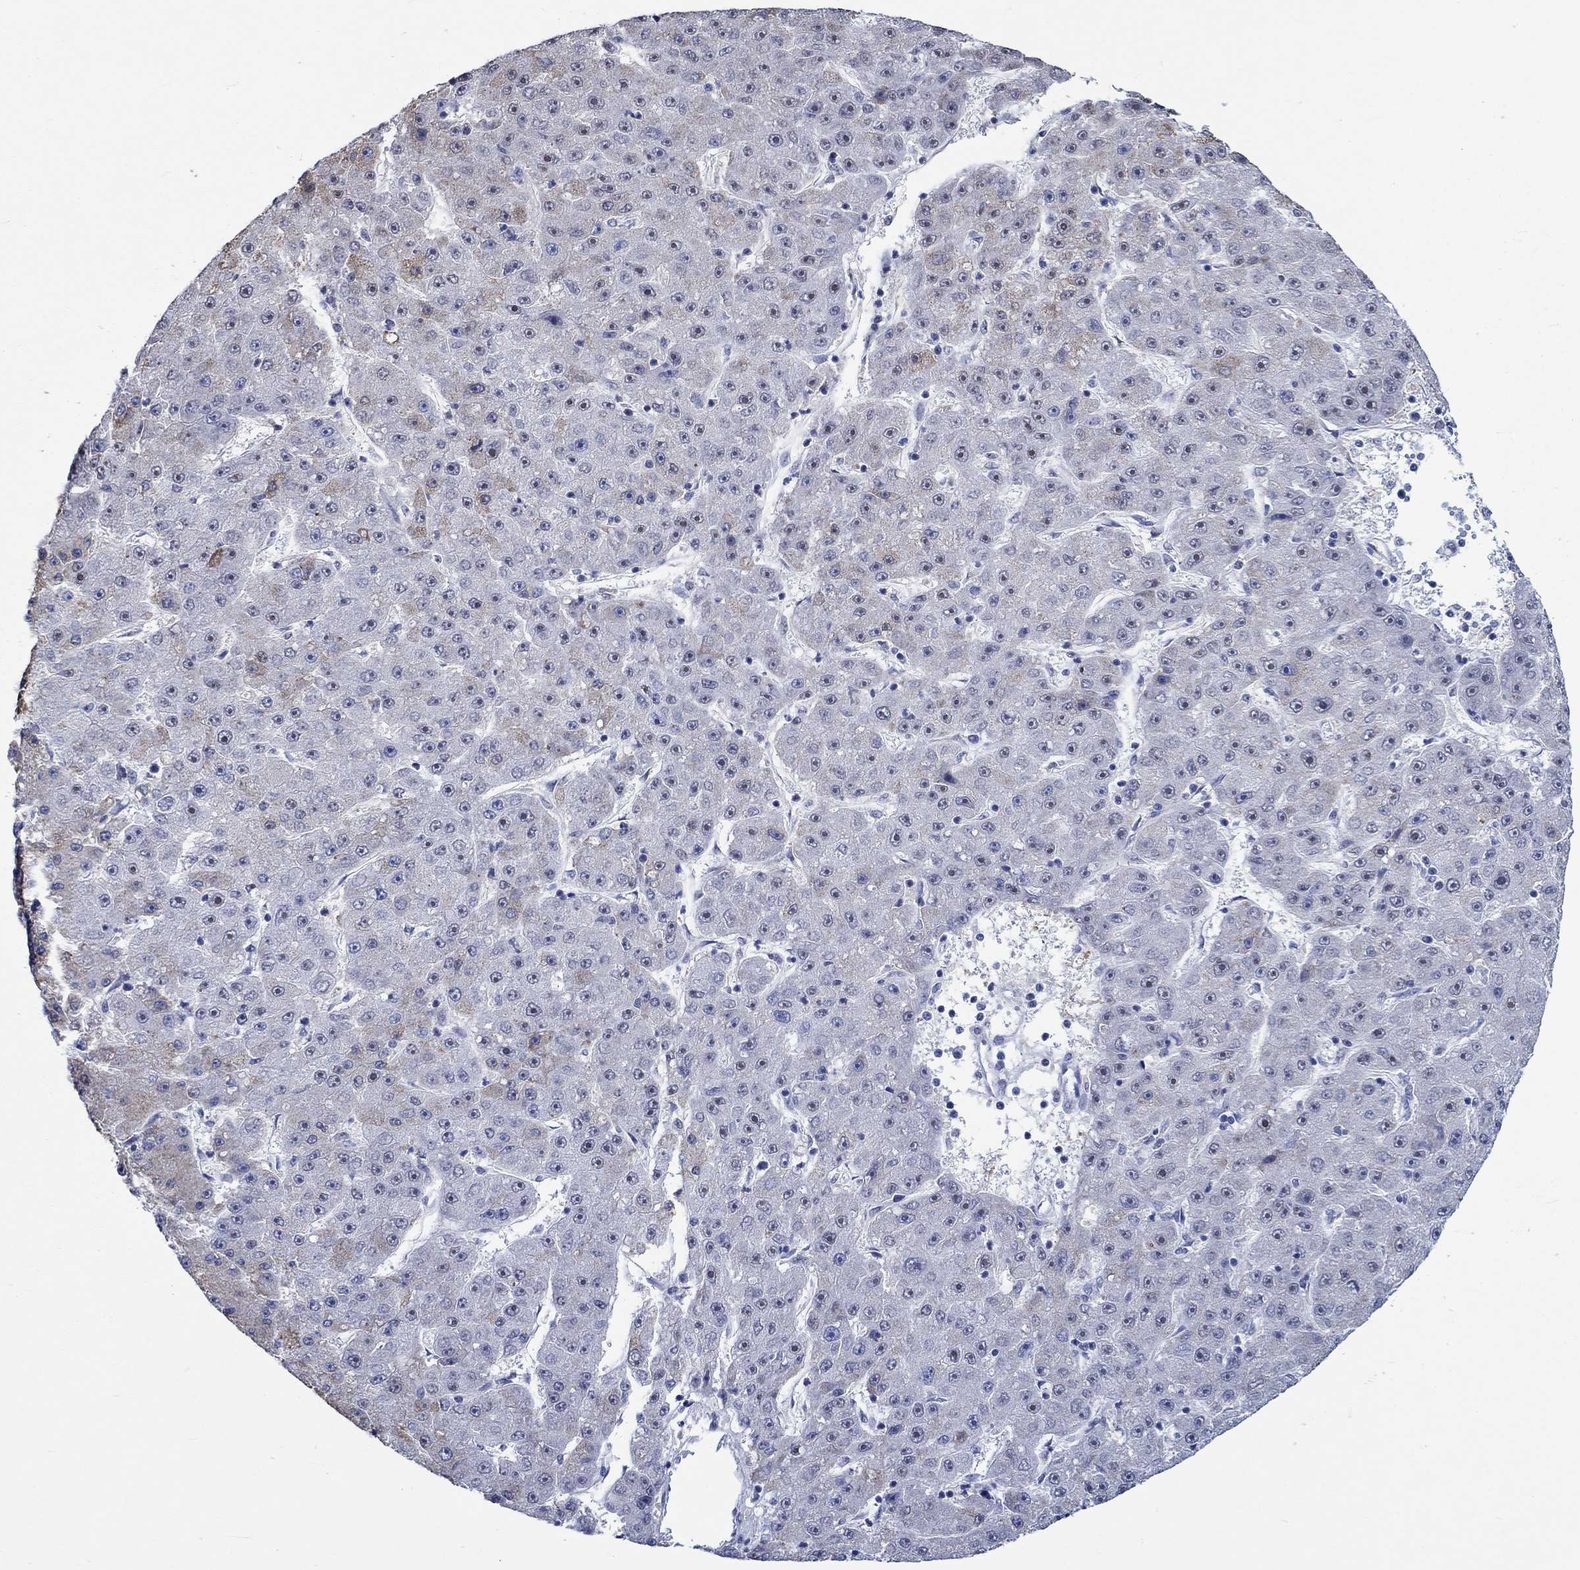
{"staining": {"intensity": "moderate", "quantity": "<25%", "location": "nuclear"}, "tissue": "liver cancer", "cell_type": "Tumor cells", "image_type": "cancer", "snomed": [{"axis": "morphology", "description": "Carcinoma, Hepatocellular, NOS"}, {"axis": "topography", "description": "Liver"}], "caption": "Liver cancer stained with a brown dye exhibits moderate nuclear positive staining in approximately <25% of tumor cells.", "gene": "ZNF446", "patient": {"sex": "male", "age": 67}}